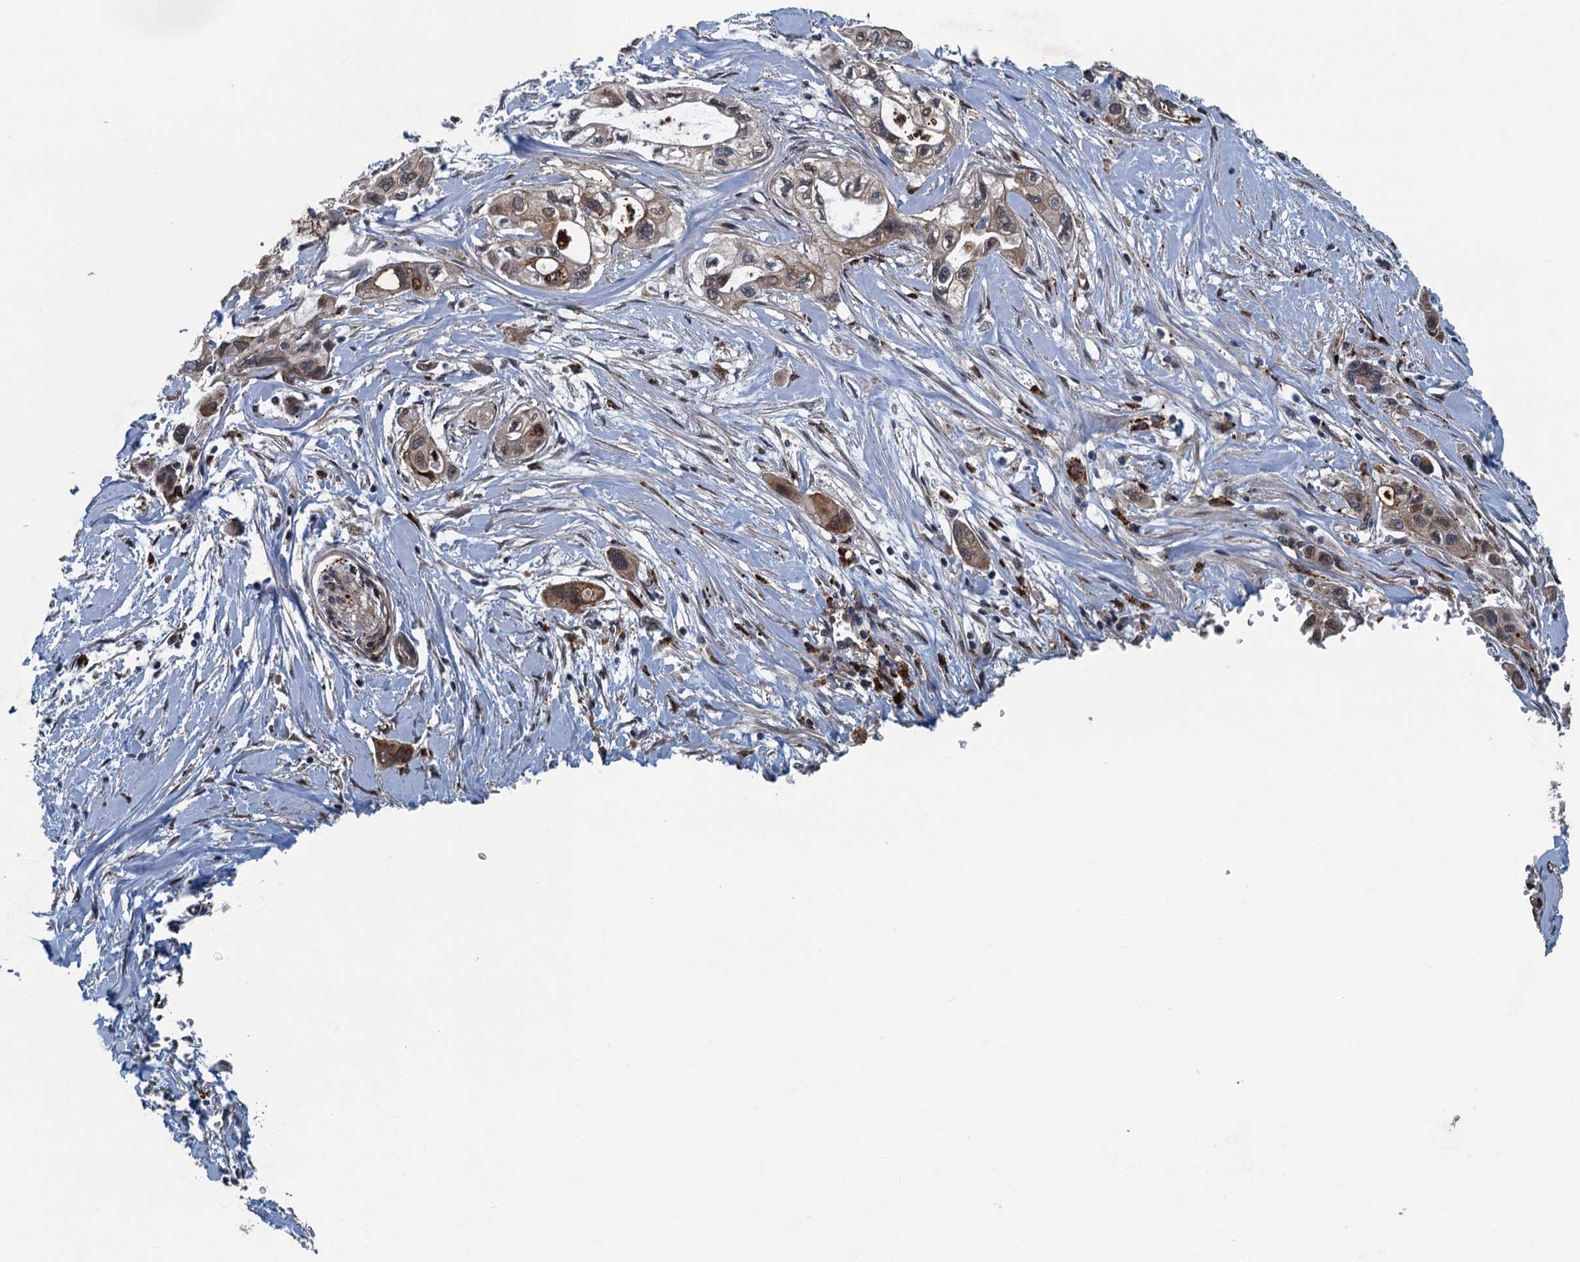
{"staining": {"intensity": "moderate", "quantity": ">75%", "location": "cytoplasmic/membranous,nuclear"}, "tissue": "pancreatic cancer", "cell_type": "Tumor cells", "image_type": "cancer", "snomed": [{"axis": "morphology", "description": "Adenocarcinoma, NOS"}, {"axis": "topography", "description": "Pancreas"}], "caption": "High-magnification brightfield microscopy of pancreatic adenocarcinoma stained with DAB (3,3'-diaminobenzidine) (brown) and counterstained with hematoxylin (blue). tumor cells exhibit moderate cytoplasmic/membranous and nuclear staining is identified in approximately>75% of cells.", "gene": "AGRN", "patient": {"sex": "male", "age": 75}}